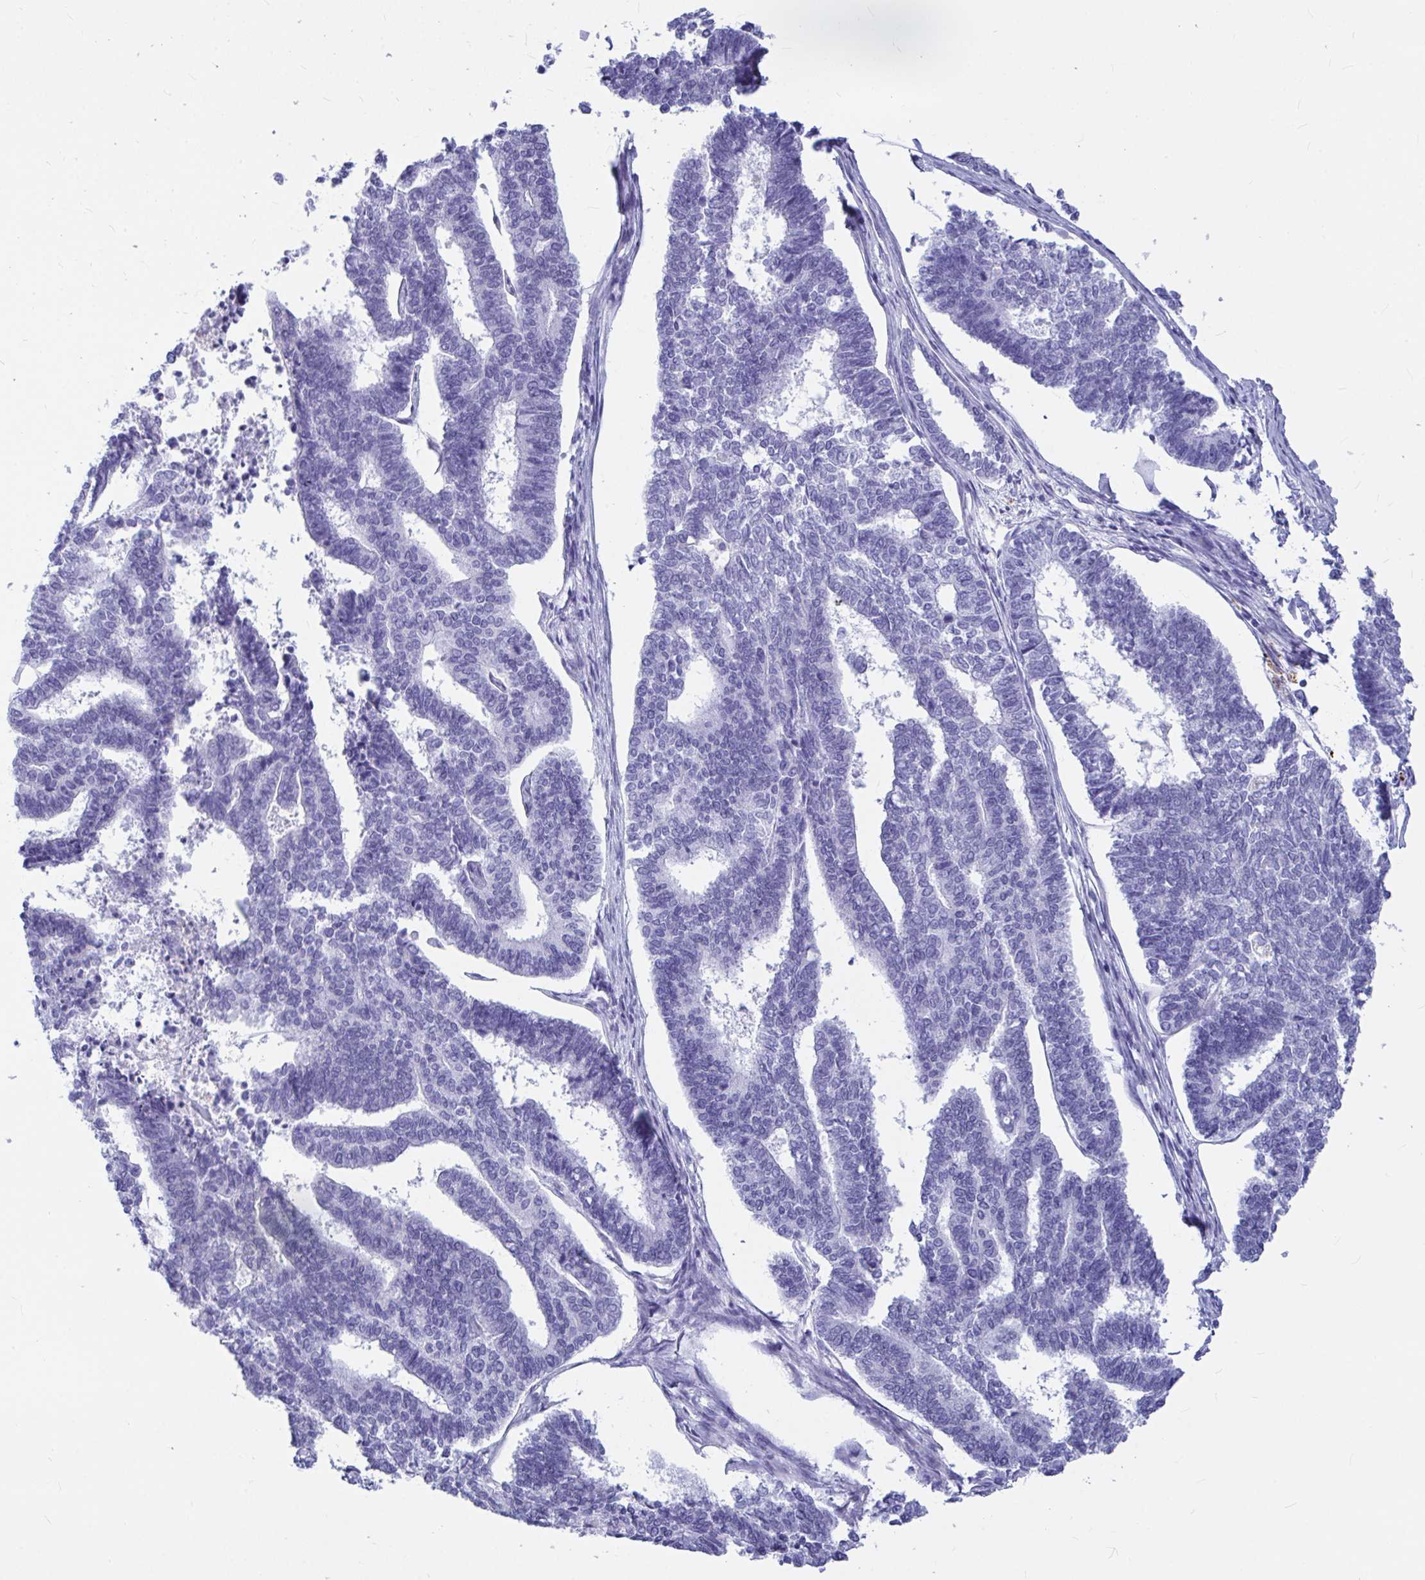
{"staining": {"intensity": "negative", "quantity": "none", "location": "none"}, "tissue": "endometrial cancer", "cell_type": "Tumor cells", "image_type": "cancer", "snomed": [{"axis": "morphology", "description": "Adenocarcinoma, NOS"}, {"axis": "topography", "description": "Endometrium"}], "caption": "High power microscopy image of an IHC image of endometrial cancer (adenocarcinoma), revealing no significant staining in tumor cells.", "gene": "OR5J2", "patient": {"sex": "female", "age": 70}}